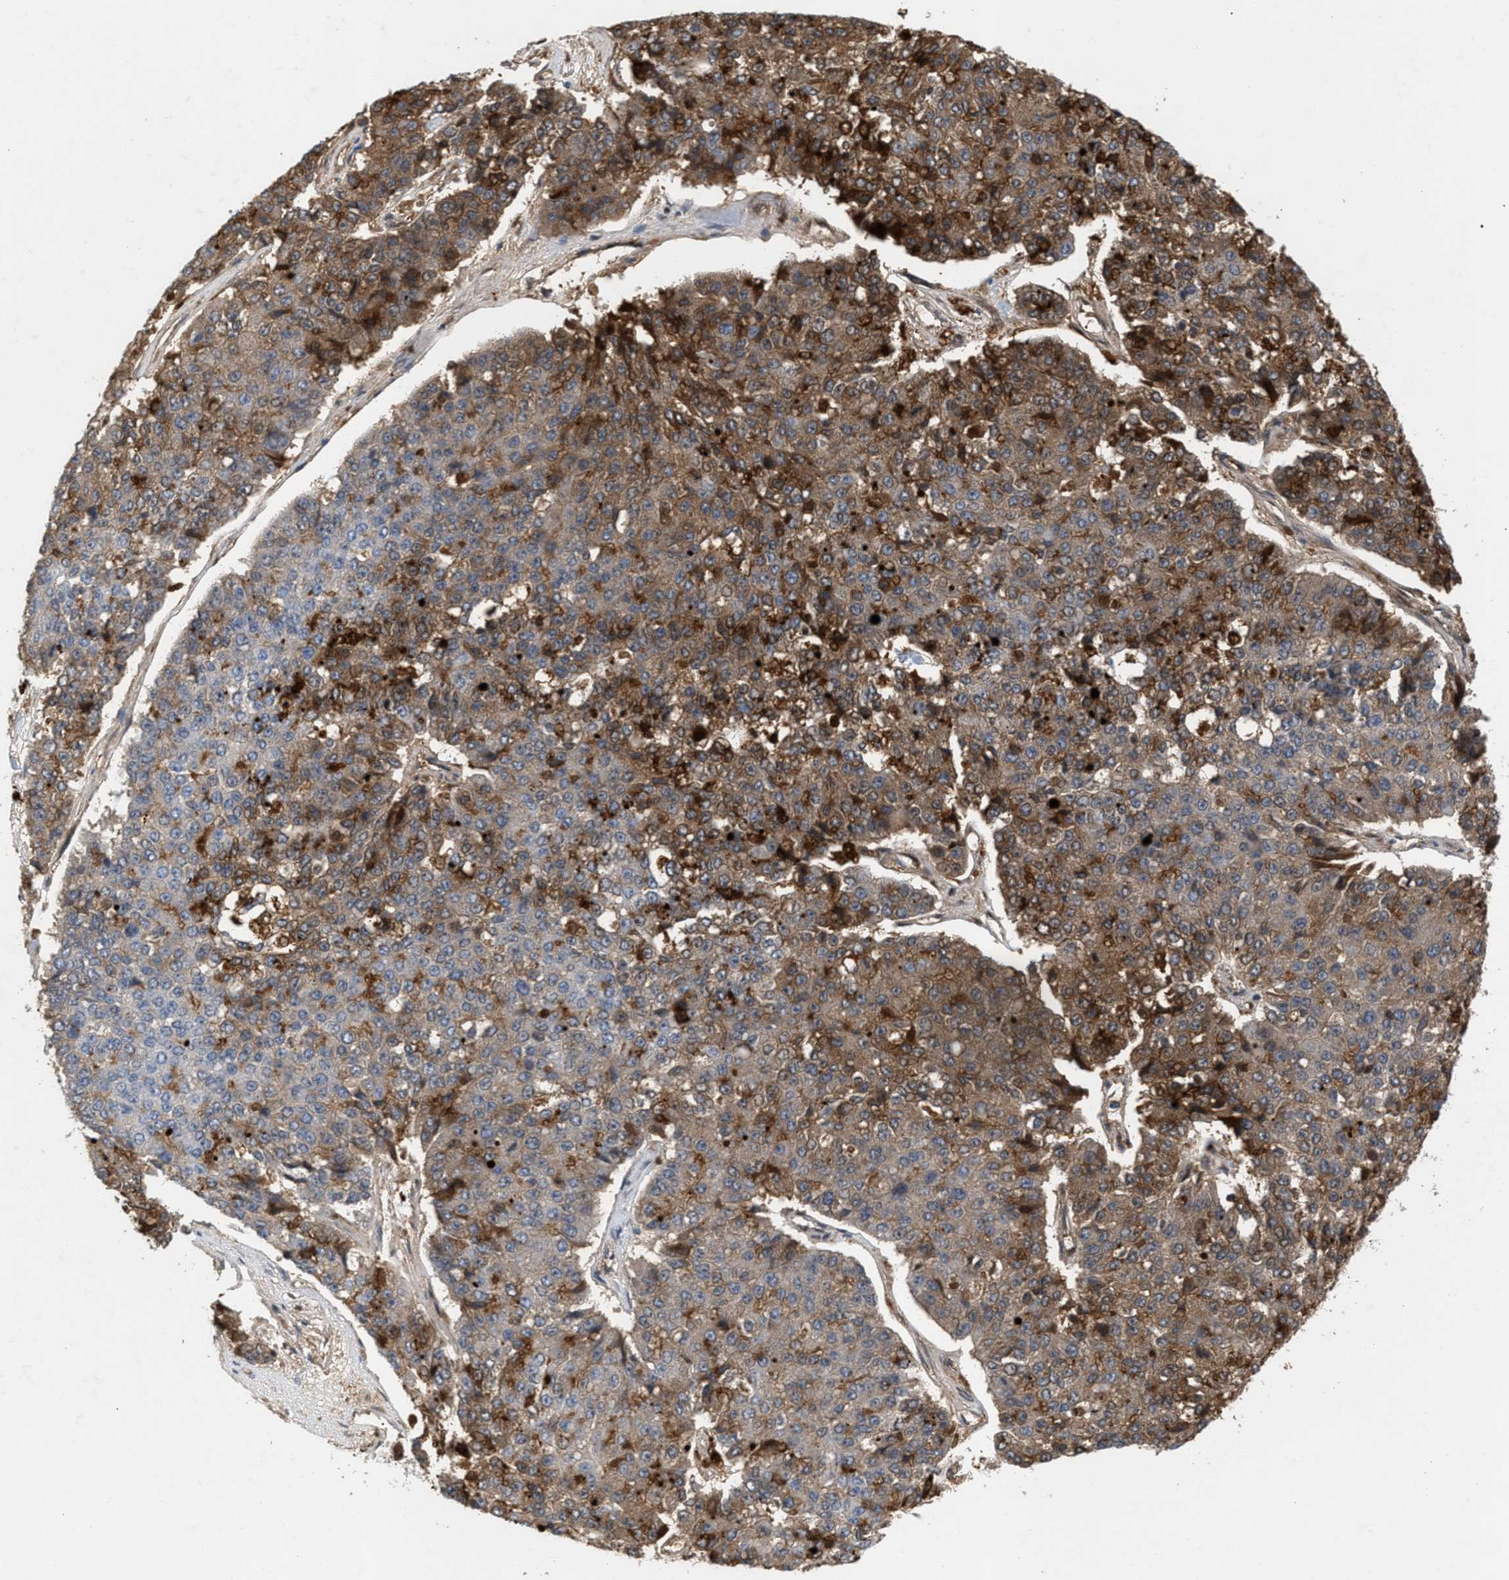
{"staining": {"intensity": "moderate", "quantity": "25%-75%", "location": "cytoplasmic/membranous"}, "tissue": "pancreatic cancer", "cell_type": "Tumor cells", "image_type": "cancer", "snomed": [{"axis": "morphology", "description": "Adenocarcinoma, NOS"}, {"axis": "topography", "description": "Pancreas"}], "caption": "This histopathology image displays pancreatic adenocarcinoma stained with immunohistochemistry to label a protein in brown. The cytoplasmic/membranous of tumor cells show moderate positivity for the protein. Nuclei are counter-stained blue.", "gene": "APOH", "patient": {"sex": "male", "age": 50}}